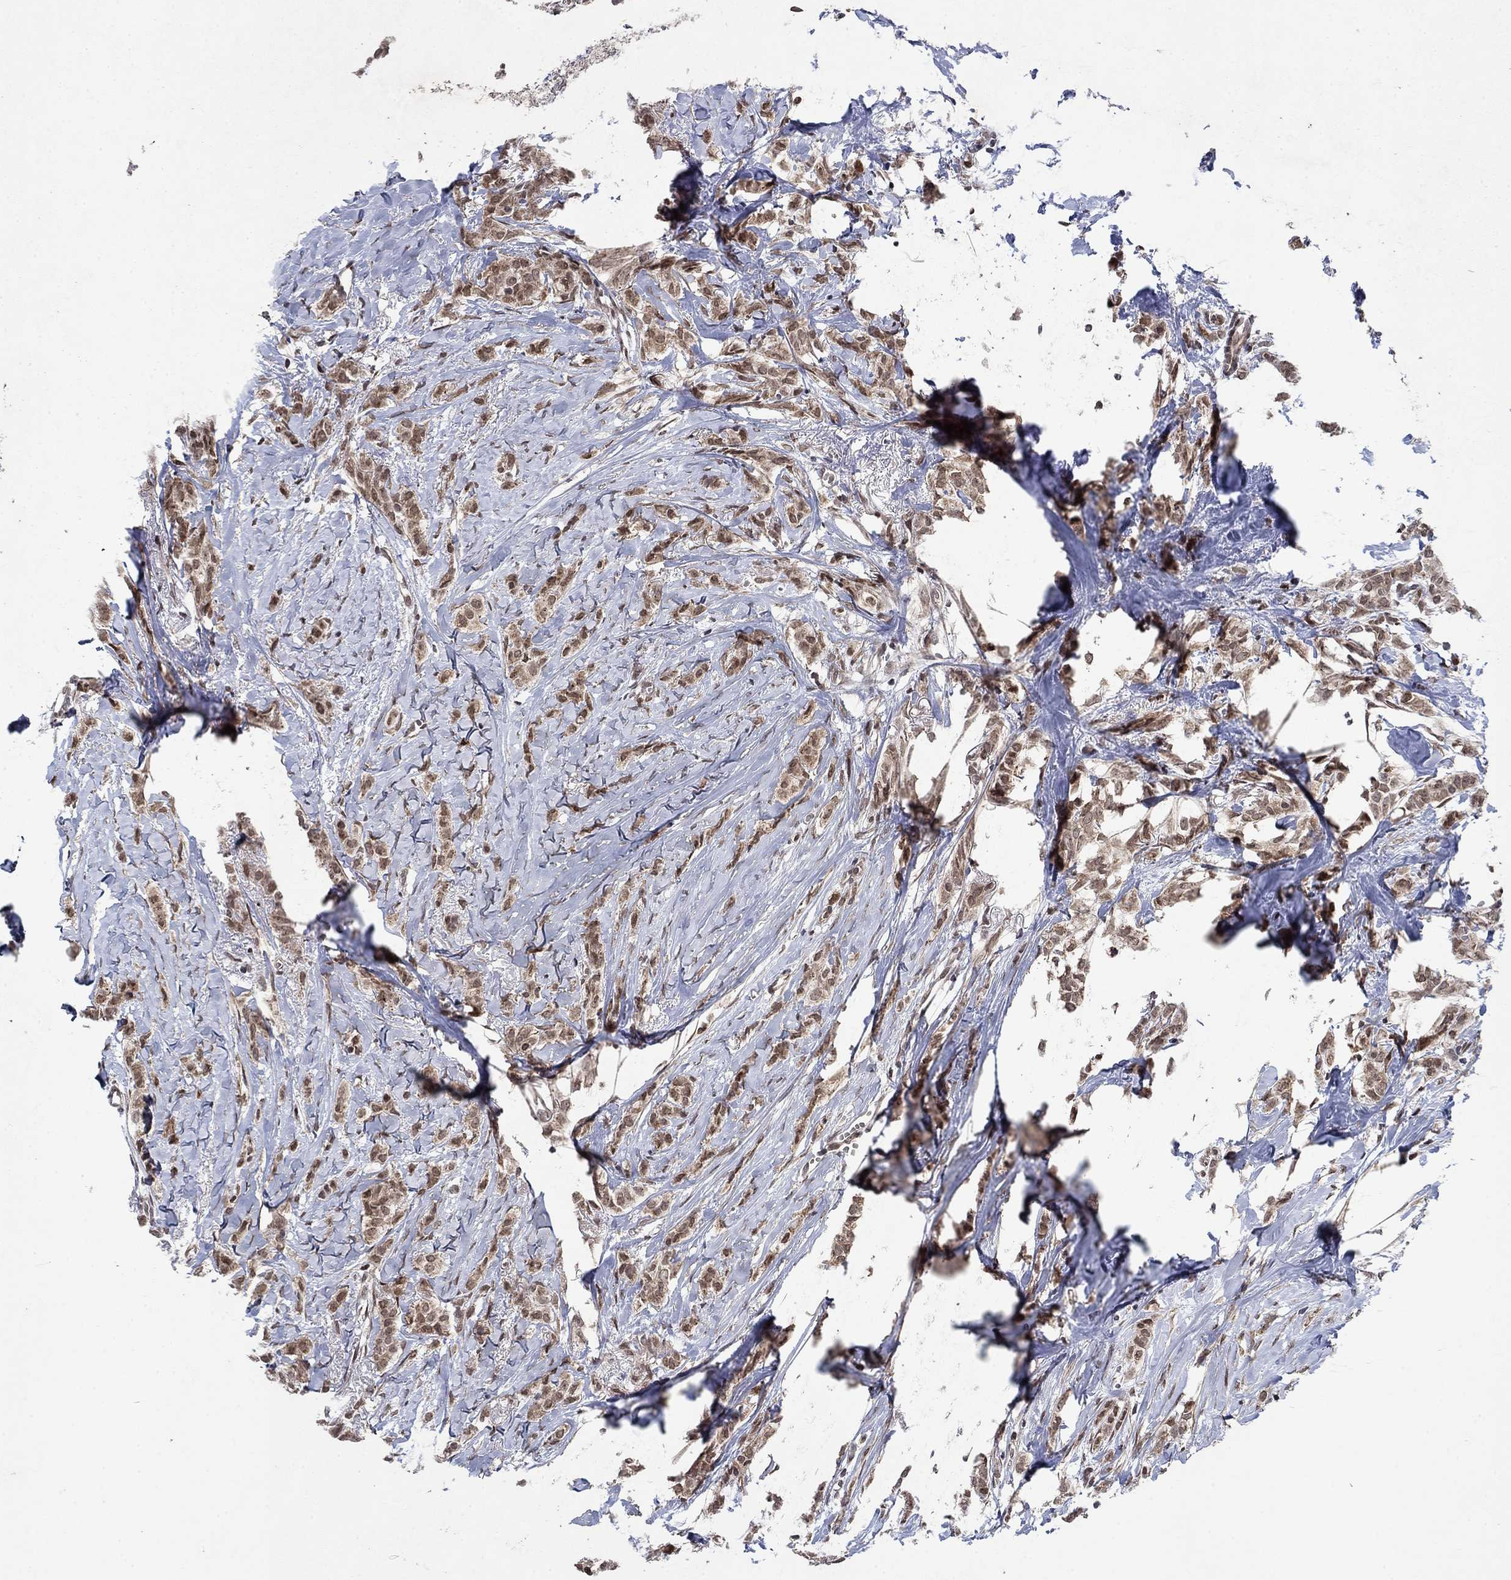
{"staining": {"intensity": "weak", "quantity": ">75%", "location": "cytoplasmic/membranous,nuclear"}, "tissue": "breast cancer", "cell_type": "Tumor cells", "image_type": "cancer", "snomed": [{"axis": "morphology", "description": "Duct carcinoma"}, {"axis": "topography", "description": "Breast"}], "caption": "Immunohistochemistry image of infiltrating ductal carcinoma (breast) stained for a protein (brown), which exhibits low levels of weak cytoplasmic/membranous and nuclear positivity in about >75% of tumor cells.", "gene": "PRICKLE4", "patient": {"sex": "female", "age": 85}}